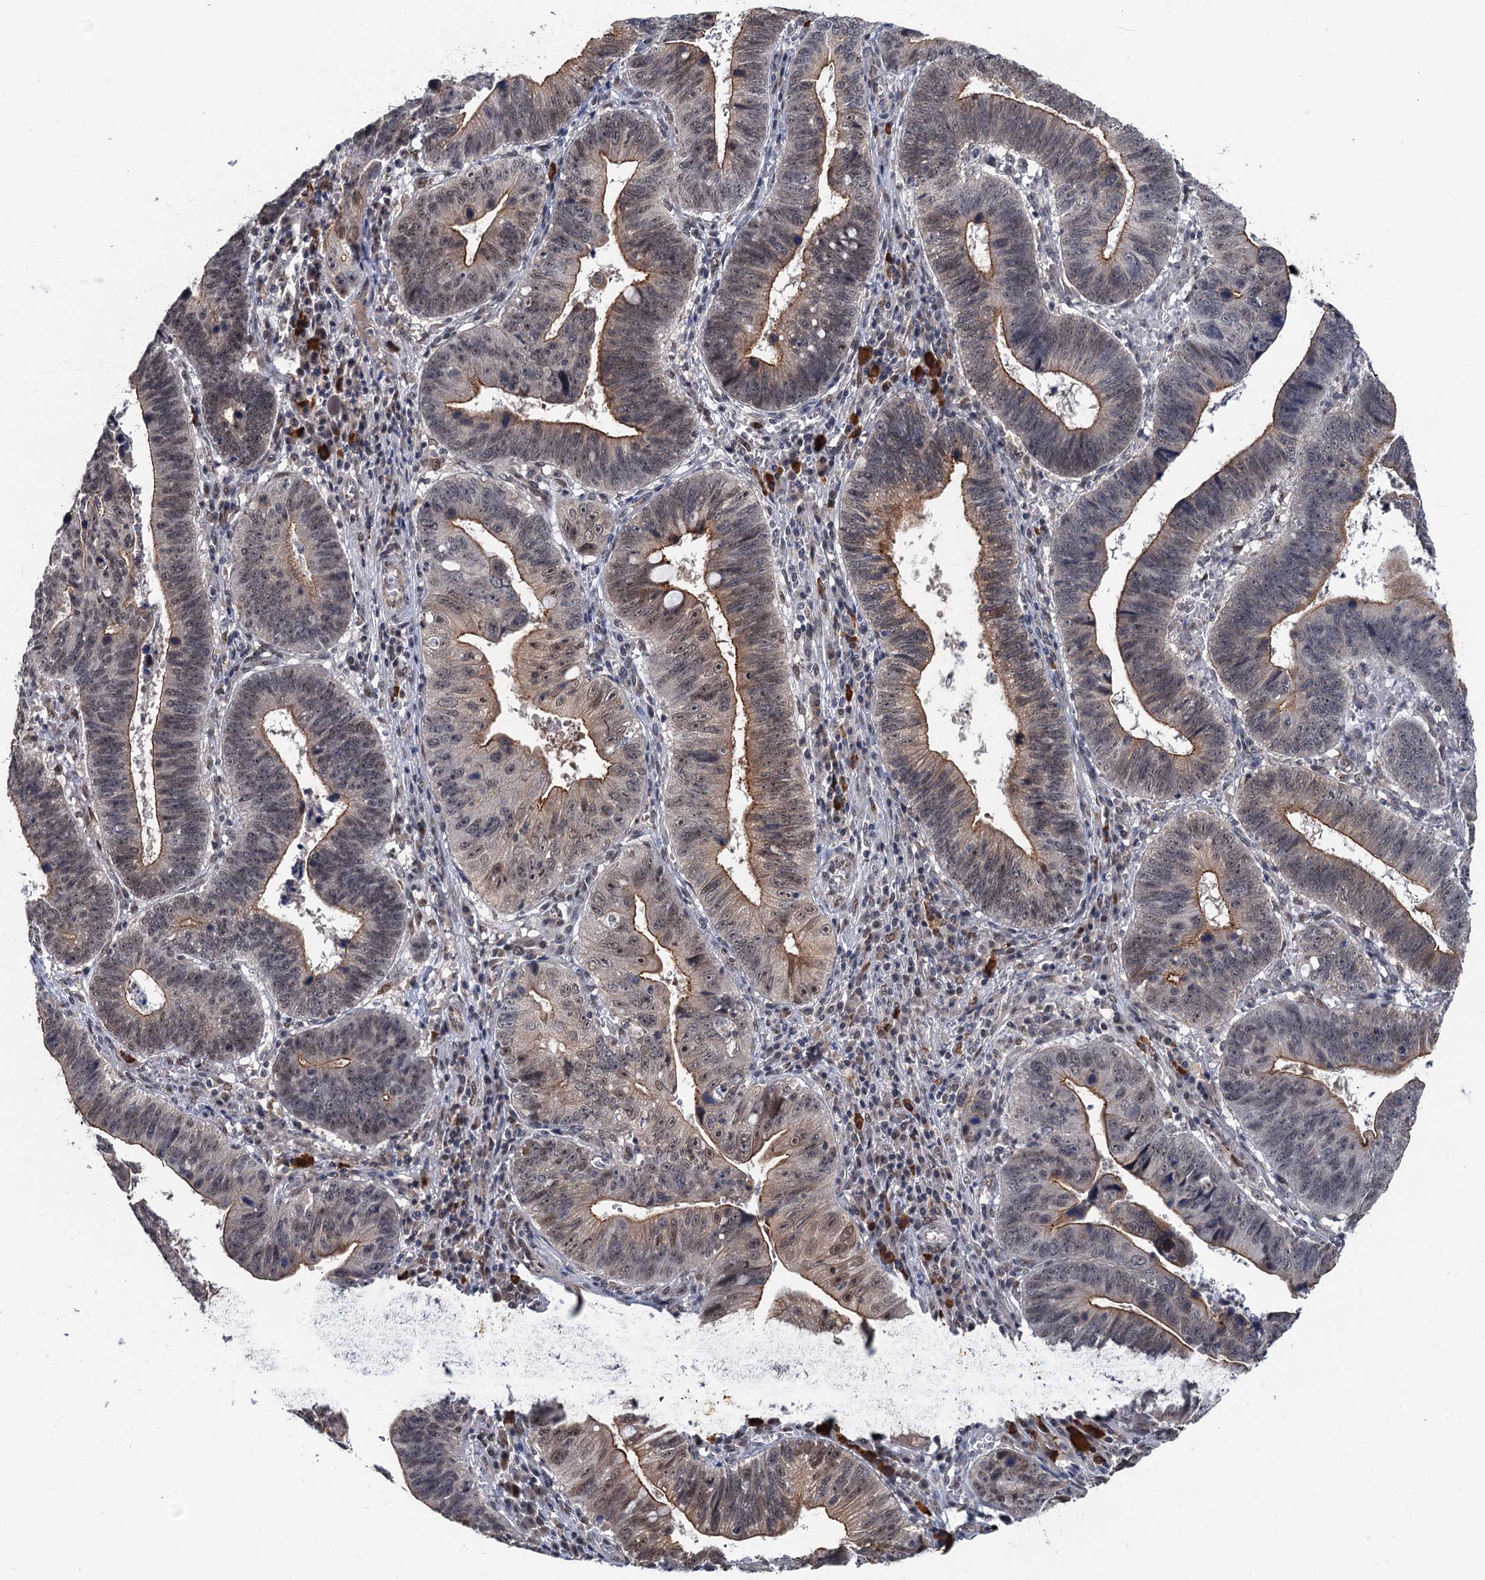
{"staining": {"intensity": "moderate", "quantity": "25%-75%", "location": "cytoplasmic/membranous,nuclear"}, "tissue": "stomach cancer", "cell_type": "Tumor cells", "image_type": "cancer", "snomed": [{"axis": "morphology", "description": "Adenocarcinoma, NOS"}, {"axis": "topography", "description": "Stomach"}], "caption": "High-power microscopy captured an immunohistochemistry (IHC) photomicrograph of stomach cancer, revealing moderate cytoplasmic/membranous and nuclear positivity in about 25%-75% of tumor cells.", "gene": "RASSF4", "patient": {"sex": "male", "age": 59}}